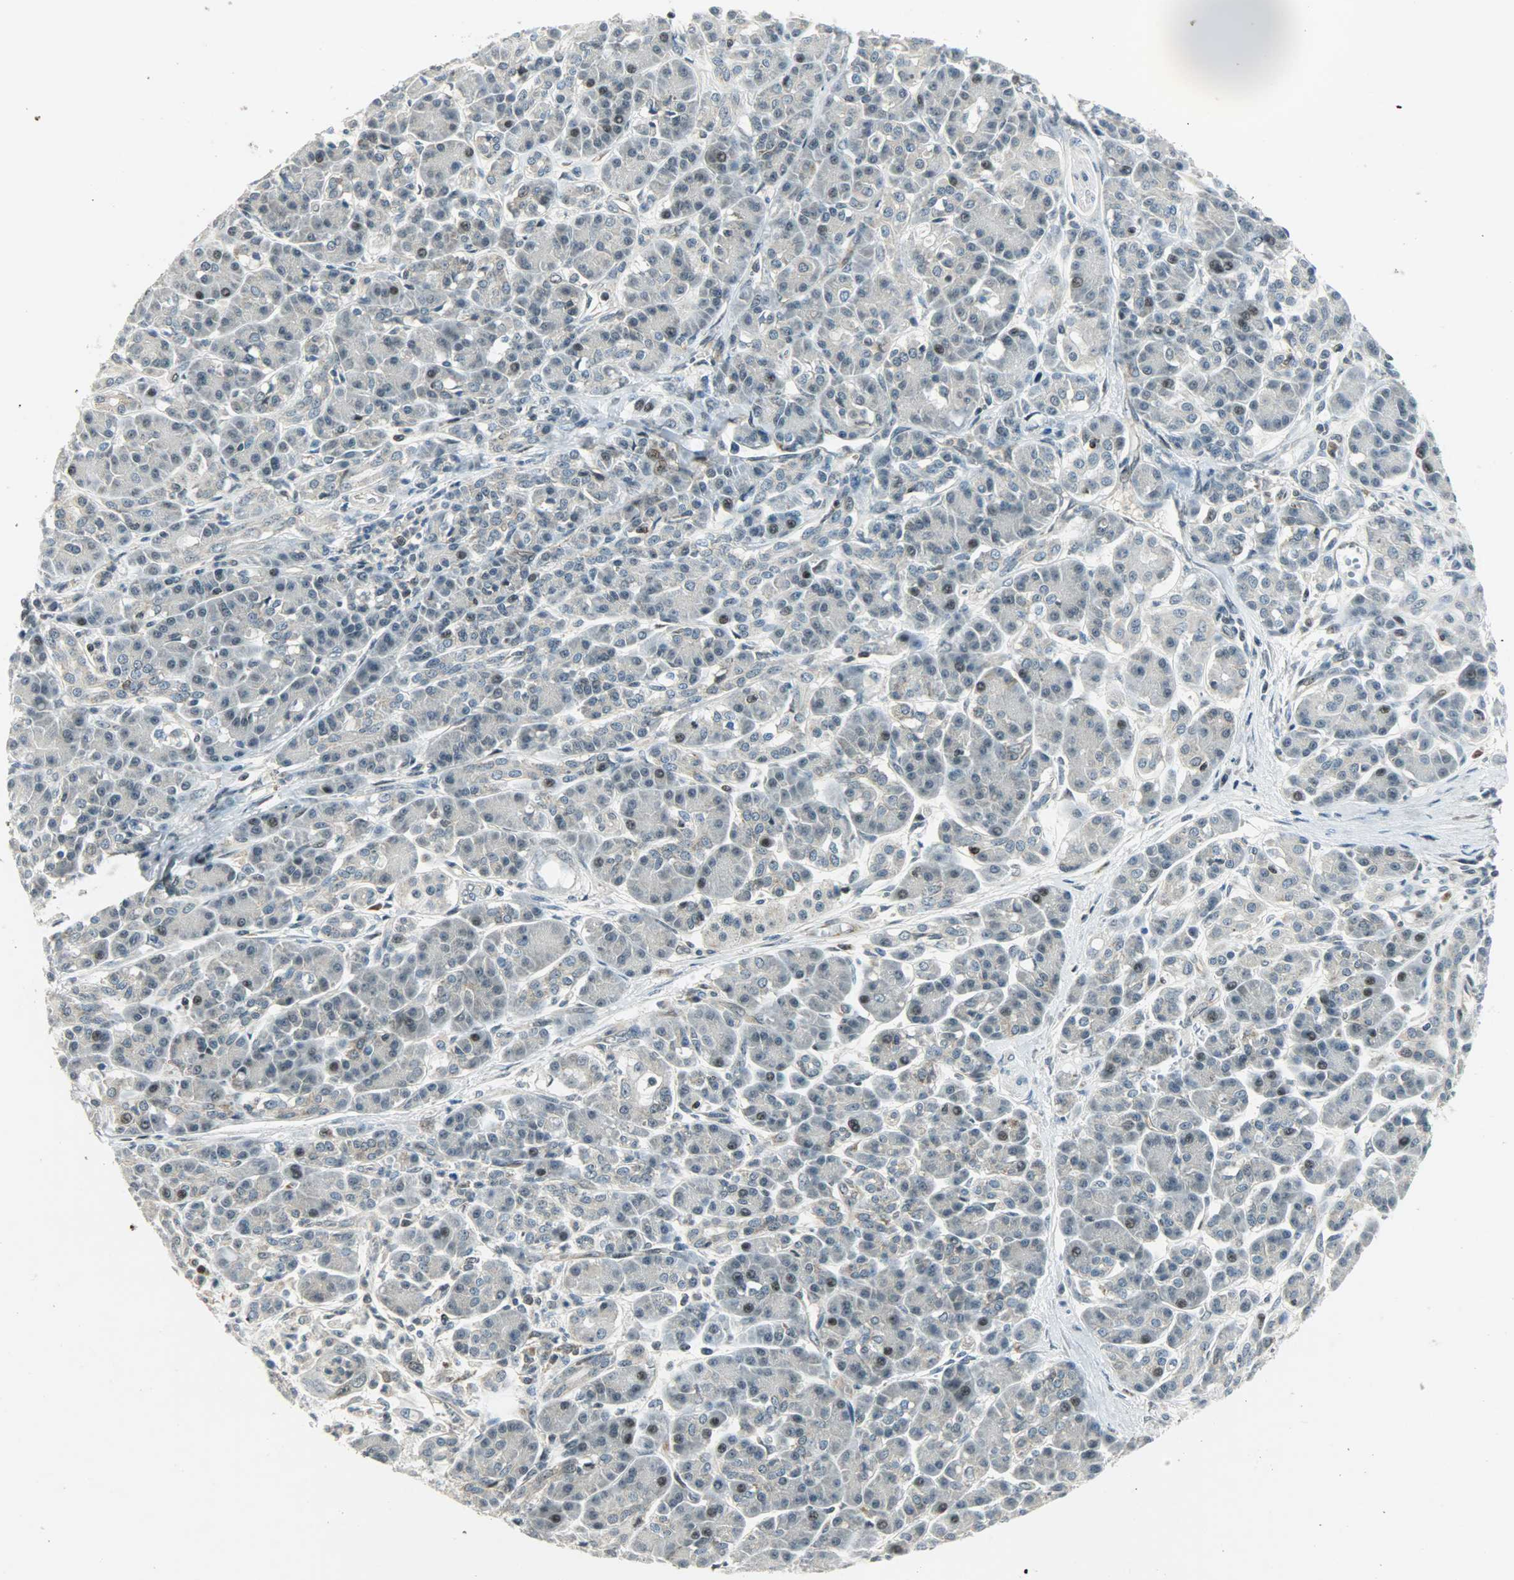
{"staining": {"intensity": "weak", "quantity": "<25%", "location": "cytoplasmic/membranous,nuclear"}, "tissue": "pancreatic cancer", "cell_type": "Tumor cells", "image_type": "cancer", "snomed": [{"axis": "morphology", "description": "Adenocarcinoma, NOS"}, {"axis": "topography", "description": "Pancreas"}], "caption": "Tumor cells are negative for protein expression in human pancreatic cancer (adenocarcinoma). (IHC, brightfield microscopy, high magnification).", "gene": "IL15", "patient": {"sex": "male", "age": 59}}